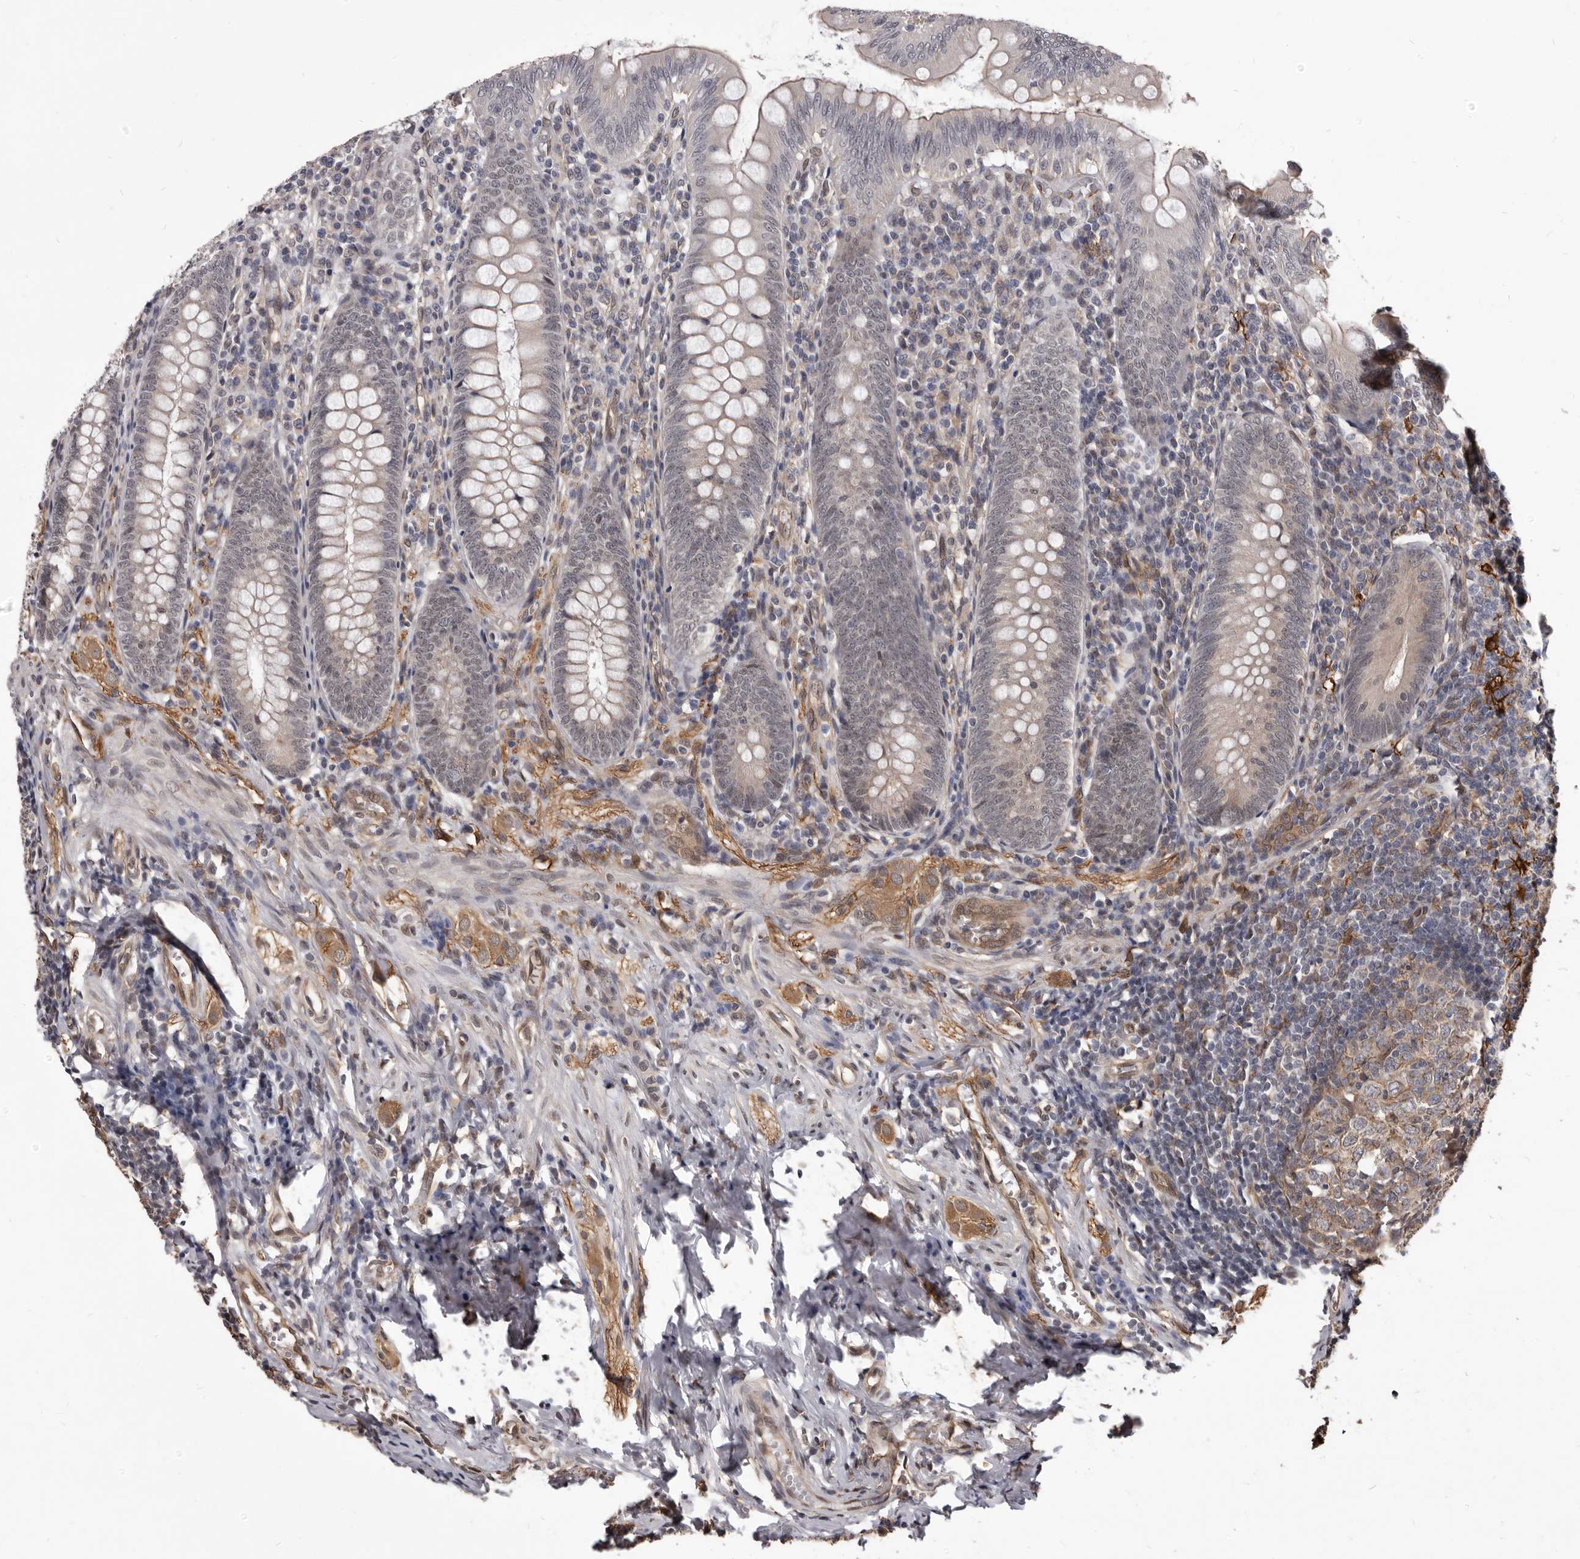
{"staining": {"intensity": "moderate", "quantity": ">75%", "location": "cytoplasmic/membranous,nuclear"}, "tissue": "appendix", "cell_type": "Glandular cells", "image_type": "normal", "snomed": [{"axis": "morphology", "description": "Normal tissue, NOS"}, {"axis": "topography", "description": "Appendix"}], "caption": "Moderate cytoplasmic/membranous,nuclear expression is present in approximately >75% of glandular cells in unremarkable appendix. Using DAB (3,3'-diaminobenzidine) (brown) and hematoxylin (blue) stains, captured at high magnification using brightfield microscopy.", "gene": "ADAMTS20", "patient": {"sex": "male", "age": 14}}